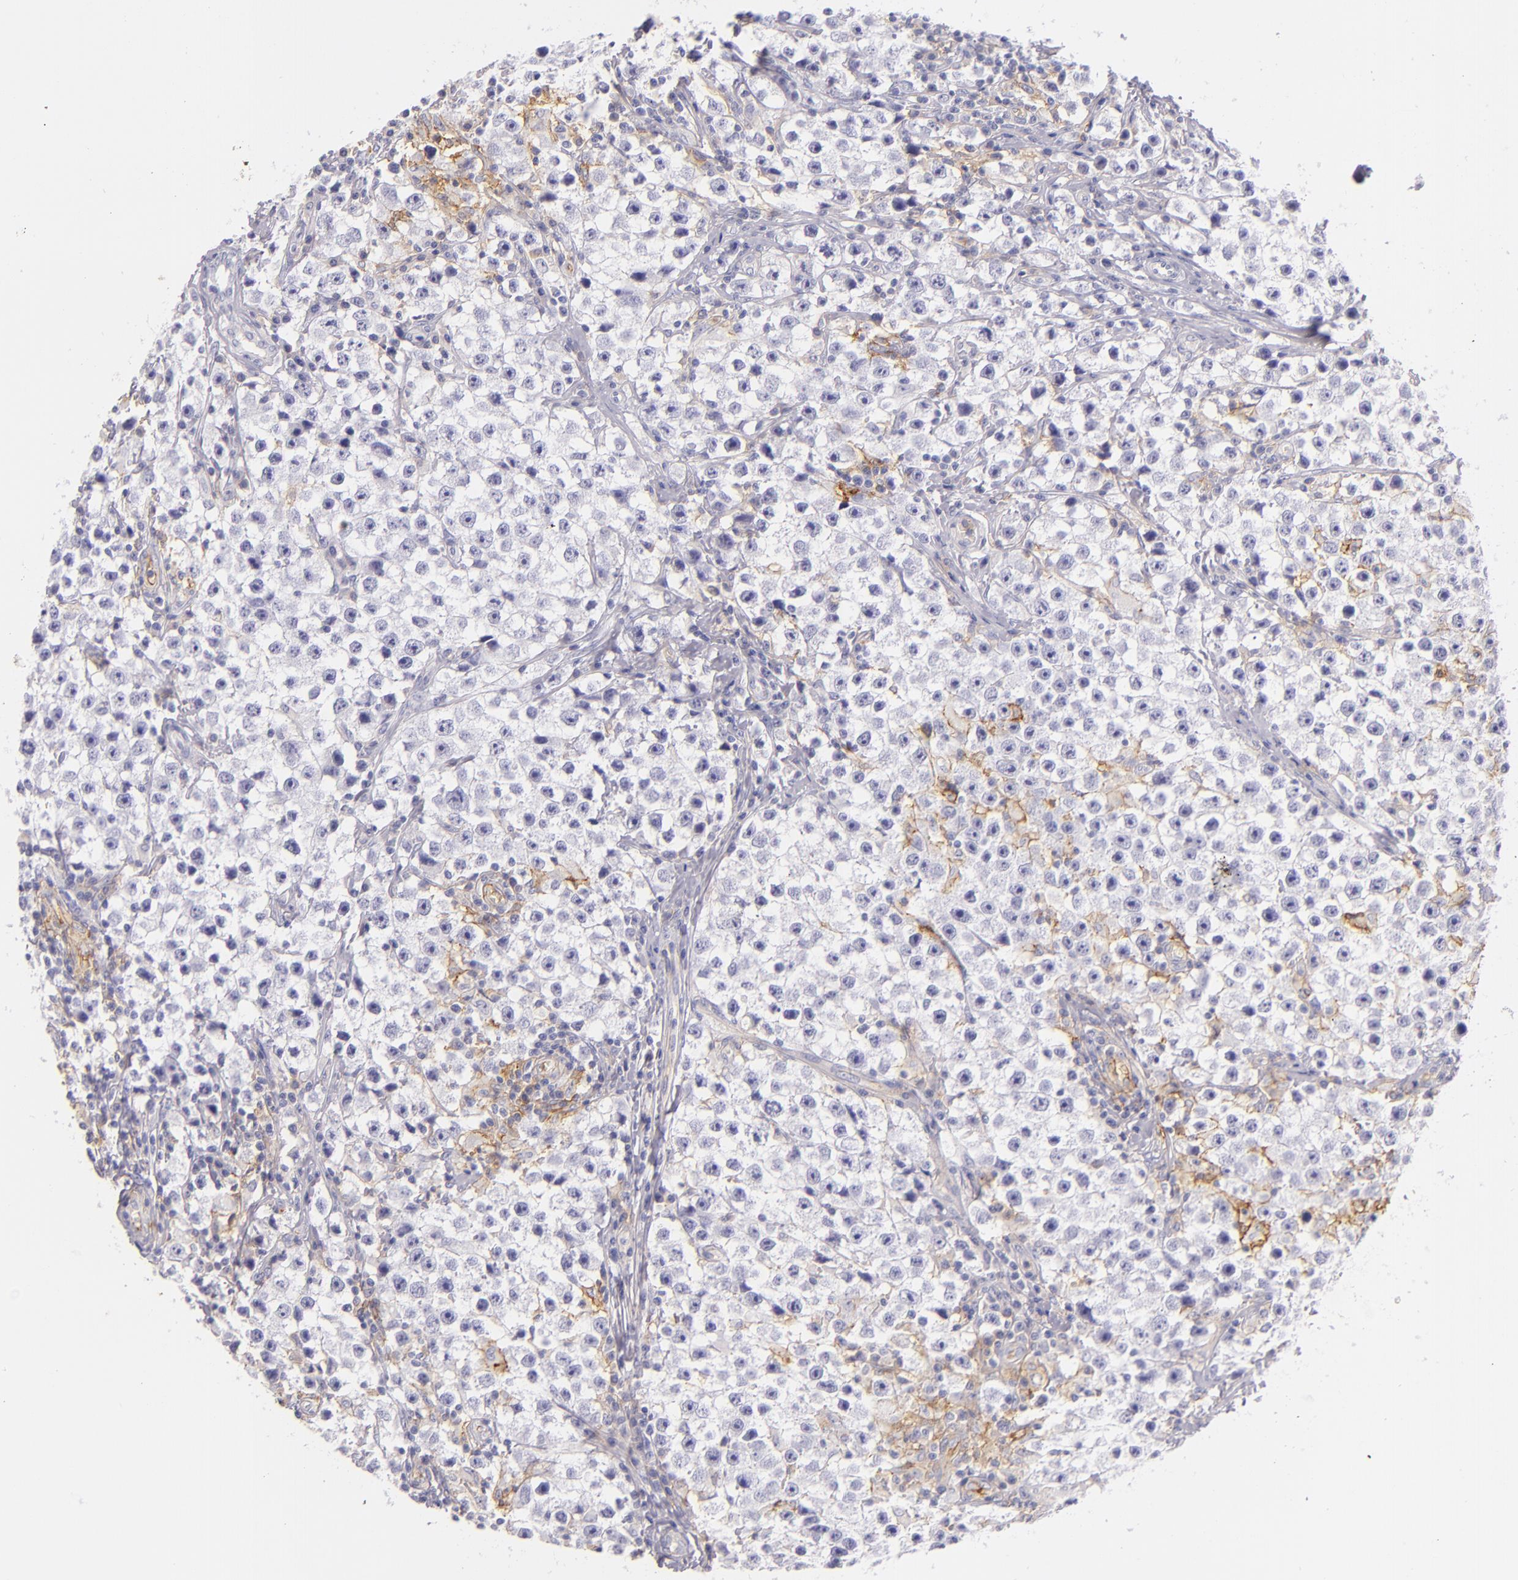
{"staining": {"intensity": "negative", "quantity": "none", "location": "none"}, "tissue": "testis cancer", "cell_type": "Tumor cells", "image_type": "cancer", "snomed": [{"axis": "morphology", "description": "Seminoma, NOS"}, {"axis": "topography", "description": "Testis"}], "caption": "There is no significant positivity in tumor cells of testis cancer (seminoma).", "gene": "ICAM1", "patient": {"sex": "male", "age": 35}}